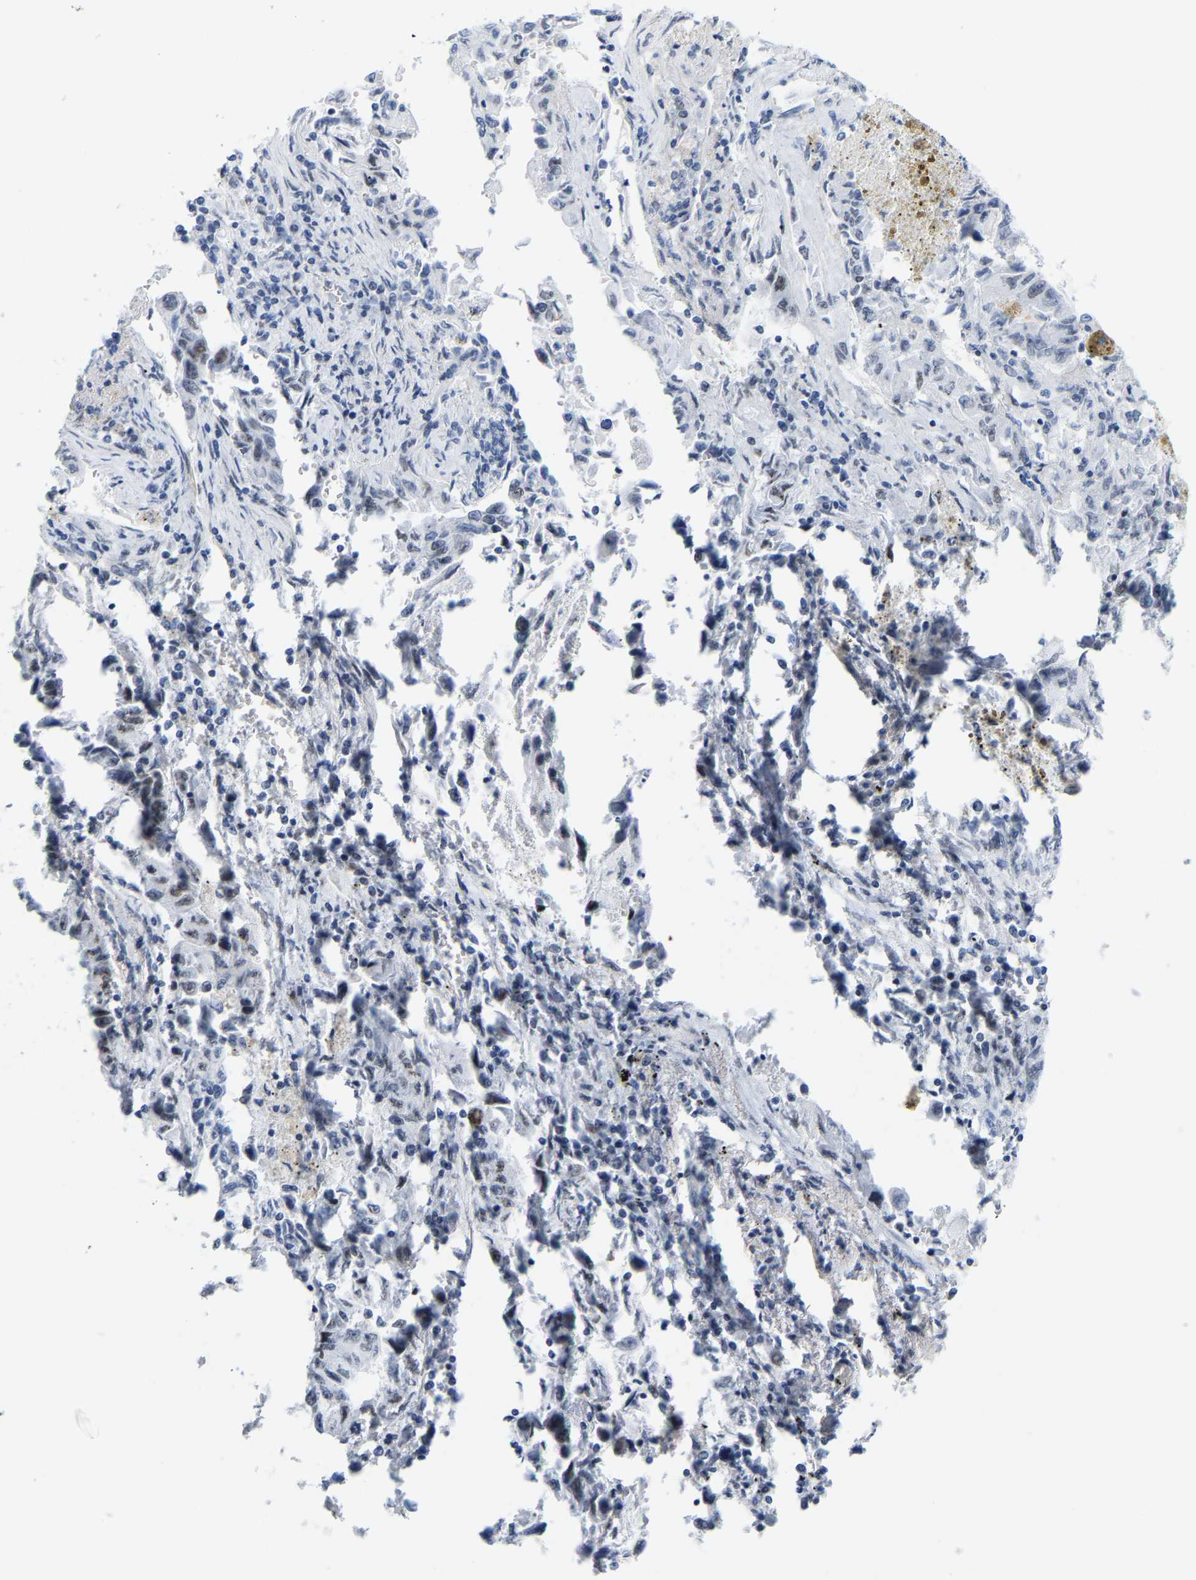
{"staining": {"intensity": "moderate", "quantity": "<25%", "location": "nuclear"}, "tissue": "lung cancer", "cell_type": "Tumor cells", "image_type": "cancer", "snomed": [{"axis": "morphology", "description": "Adenocarcinoma, NOS"}, {"axis": "topography", "description": "Lung"}], "caption": "DAB immunohistochemical staining of human lung cancer shows moderate nuclear protein positivity in approximately <25% of tumor cells.", "gene": "FAM180A", "patient": {"sex": "female", "age": 51}}